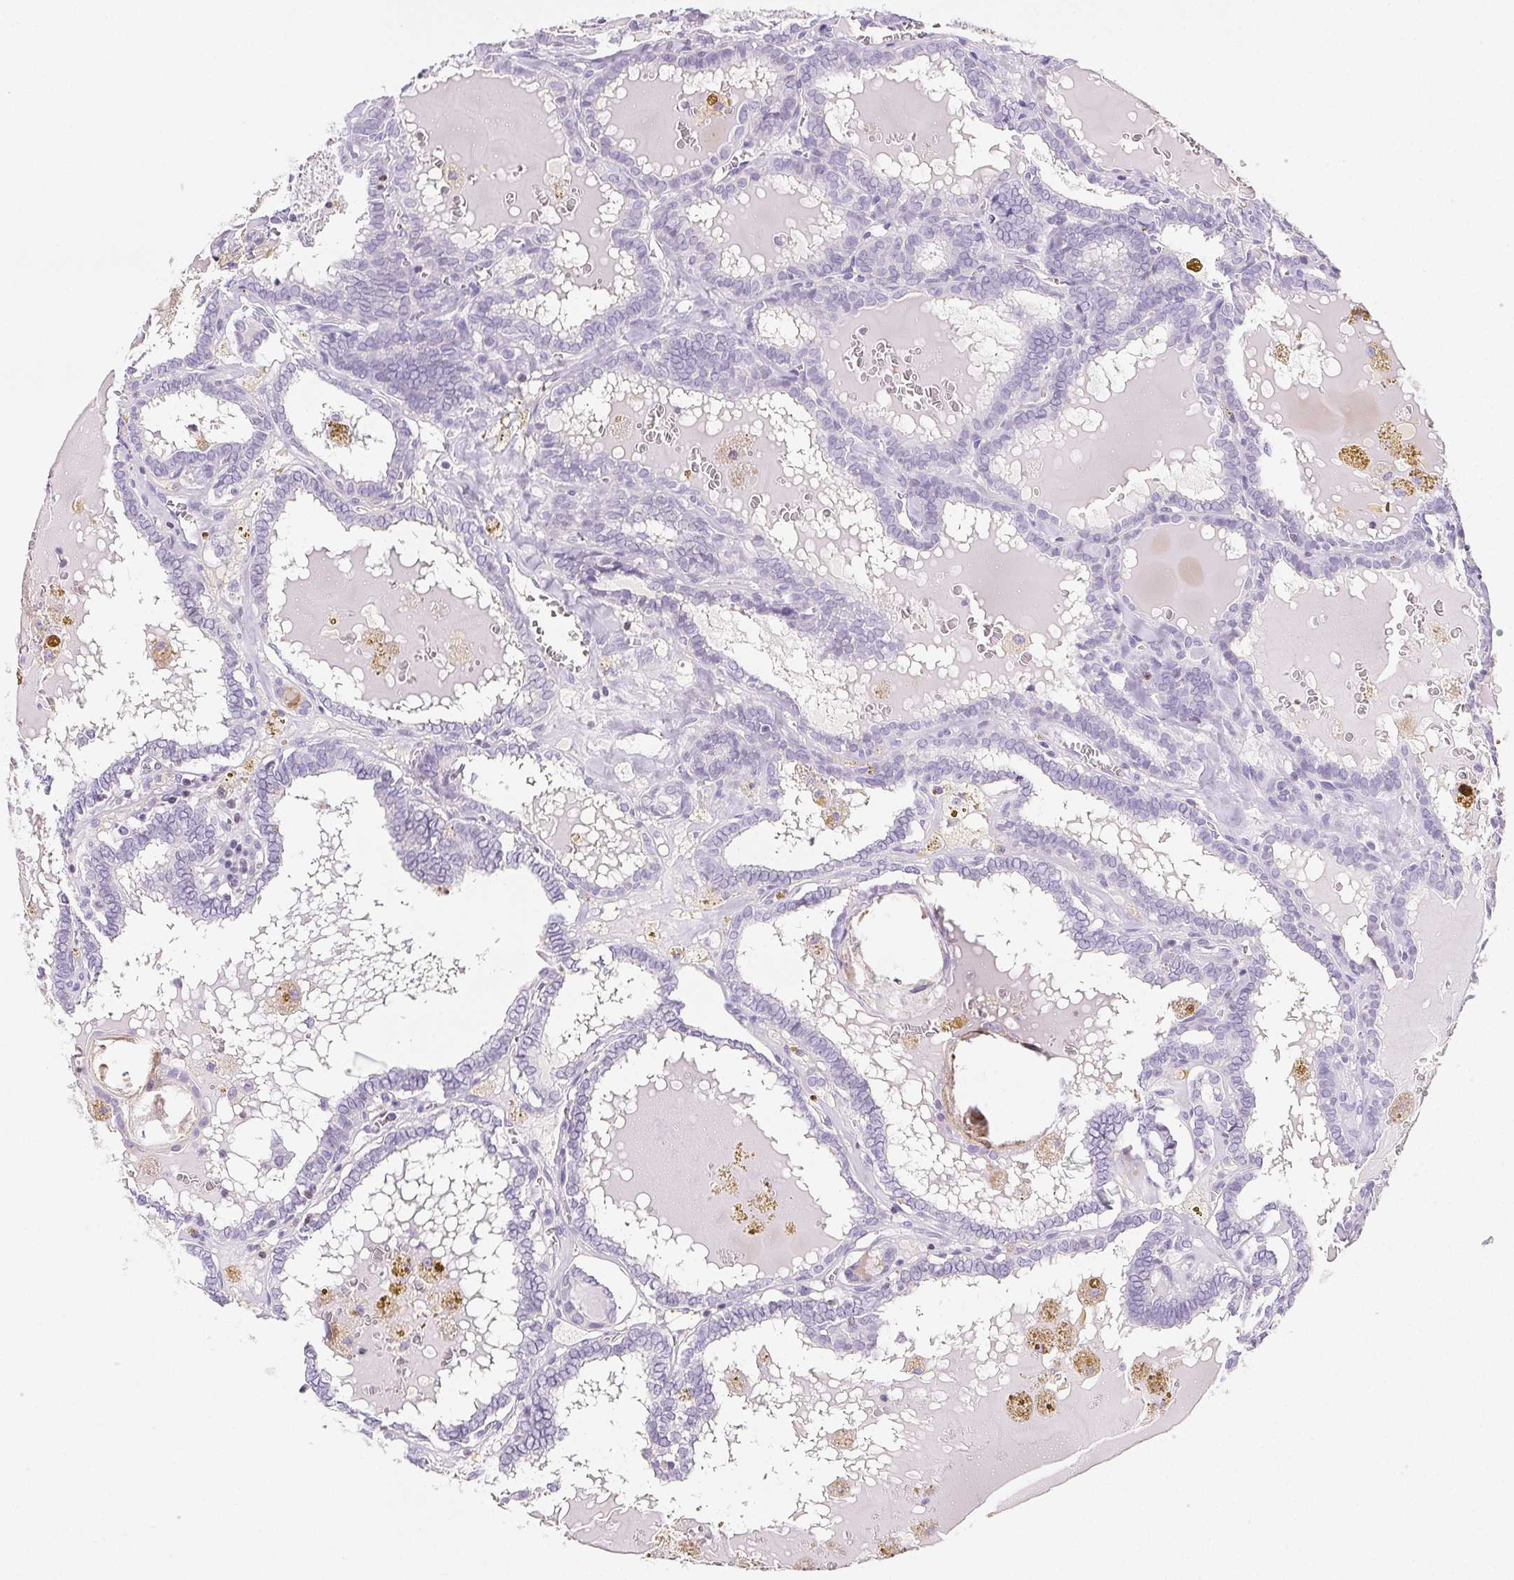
{"staining": {"intensity": "negative", "quantity": "none", "location": "none"}, "tissue": "thyroid cancer", "cell_type": "Tumor cells", "image_type": "cancer", "snomed": [{"axis": "morphology", "description": "Papillary adenocarcinoma, NOS"}, {"axis": "topography", "description": "Thyroid gland"}], "caption": "Photomicrograph shows no protein staining in tumor cells of thyroid papillary adenocarcinoma tissue.", "gene": "BEND2", "patient": {"sex": "female", "age": 39}}